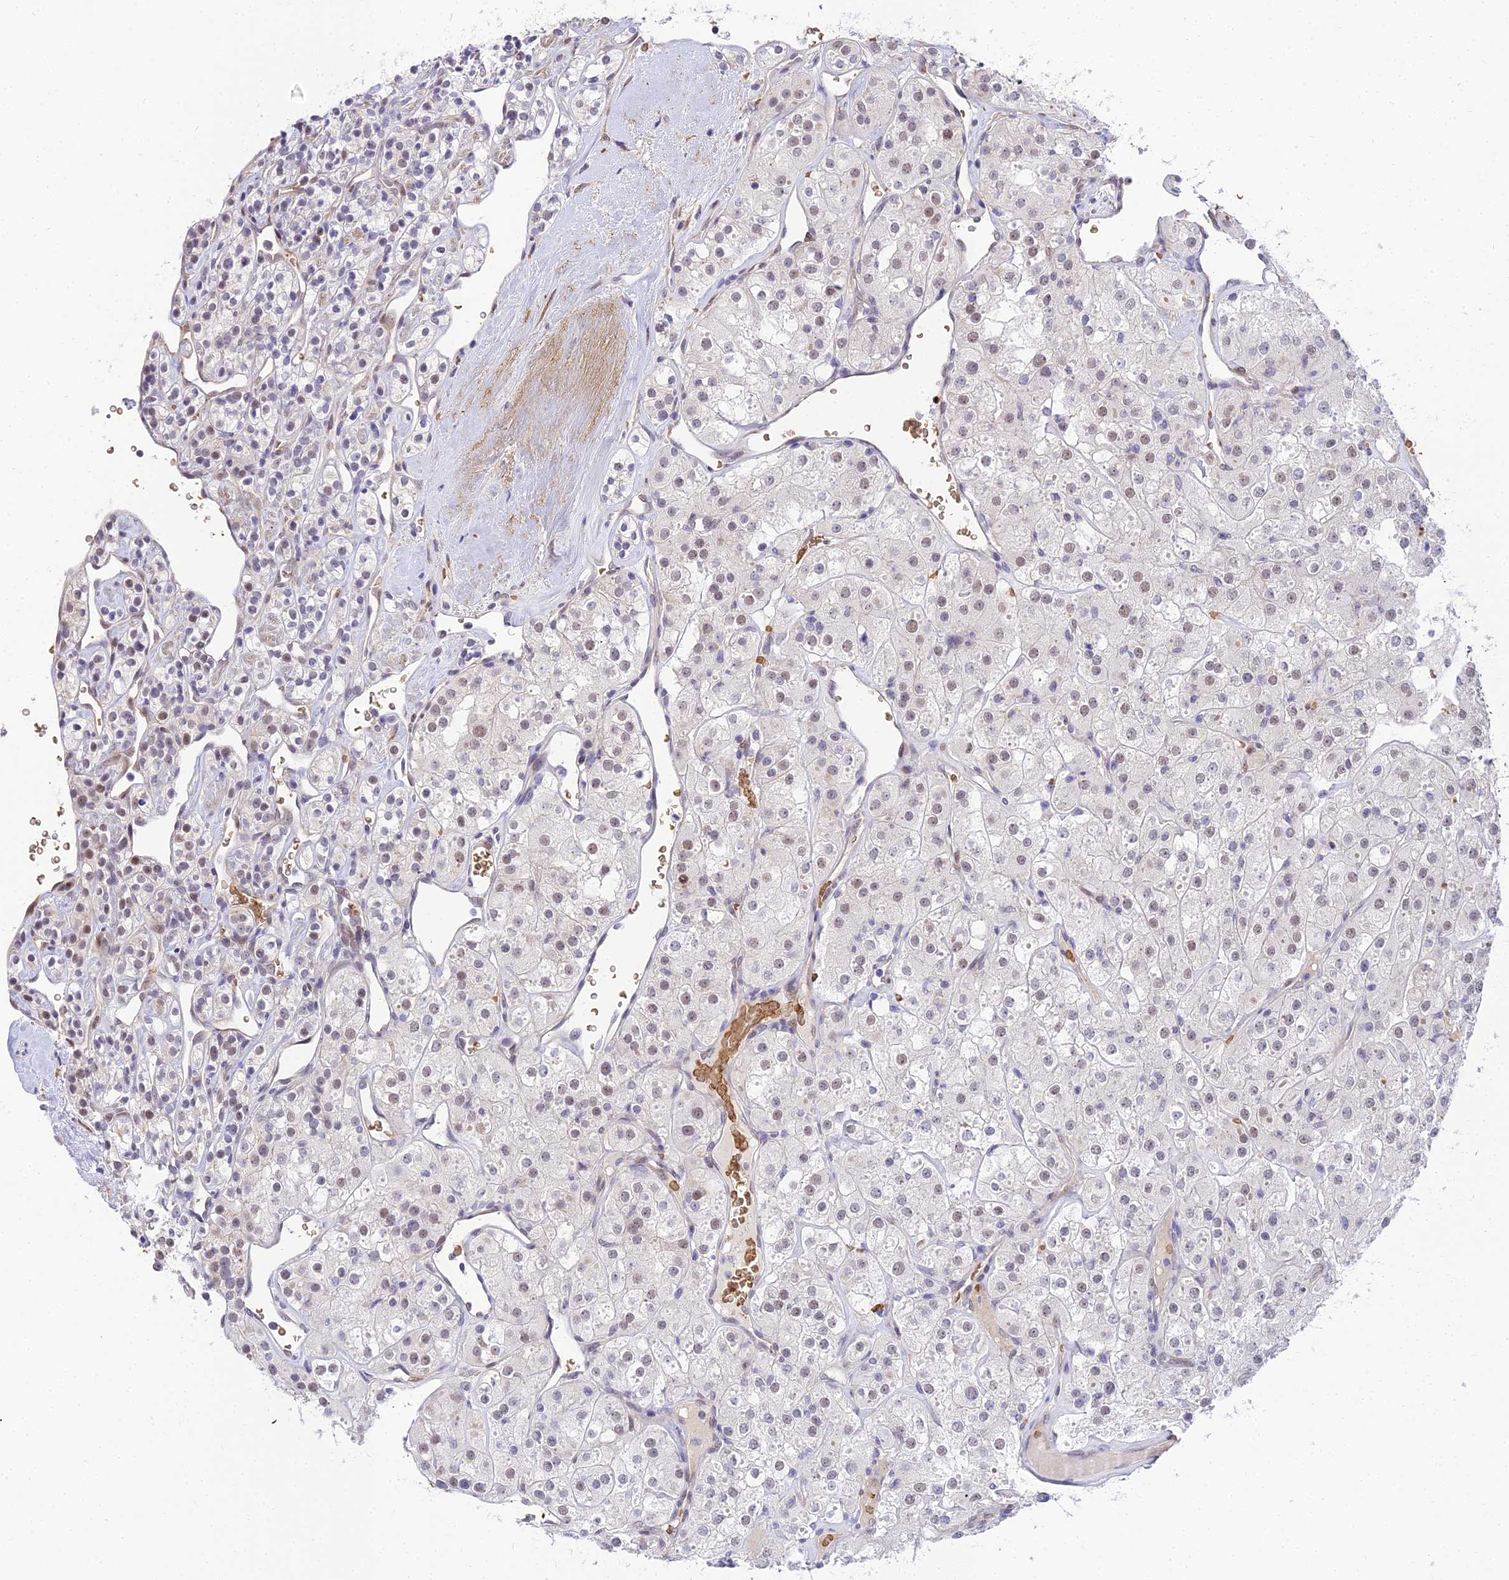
{"staining": {"intensity": "weak", "quantity": "<25%", "location": "nuclear"}, "tissue": "renal cancer", "cell_type": "Tumor cells", "image_type": "cancer", "snomed": [{"axis": "morphology", "description": "Adenocarcinoma, NOS"}, {"axis": "topography", "description": "Kidney"}], "caption": "This is an immunohistochemistry image of human renal adenocarcinoma. There is no expression in tumor cells.", "gene": "BCL9", "patient": {"sex": "male", "age": 77}}